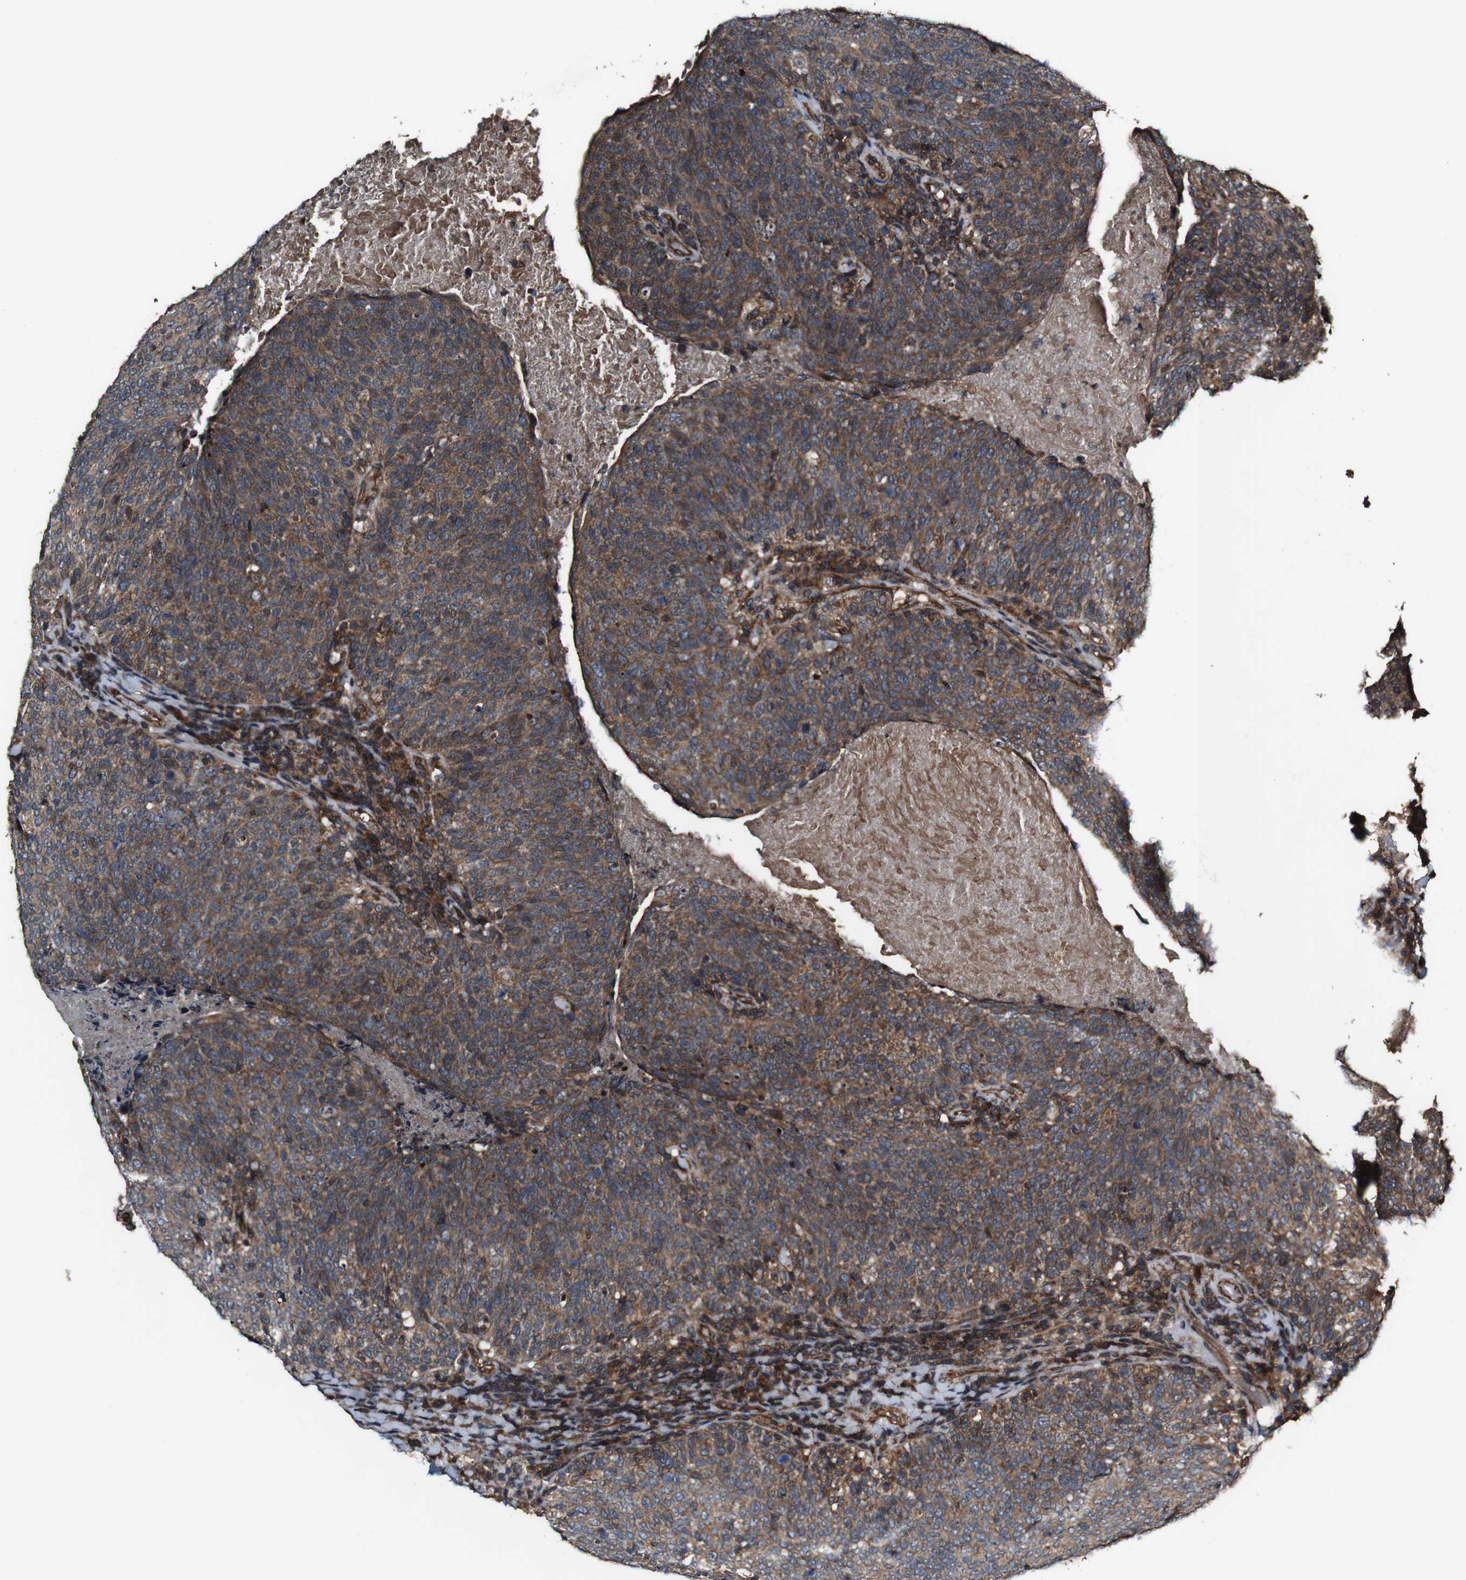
{"staining": {"intensity": "strong", "quantity": ">75%", "location": "cytoplasmic/membranous"}, "tissue": "head and neck cancer", "cell_type": "Tumor cells", "image_type": "cancer", "snomed": [{"axis": "morphology", "description": "Squamous cell carcinoma, NOS"}, {"axis": "morphology", "description": "Squamous cell carcinoma, metastatic, NOS"}, {"axis": "topography", "description": "Lymph node"}, {"axis": "topography", "description": "Head-Neck"}], "caption": "Tumor cells reveal high levels of strong cytoplasmic/membranous expression in about >75% of cells in head and neck metastatic squamous cell carcinoma.", "gene": "BTN3A3", "patient": {"sex": "male", "age": 62}}